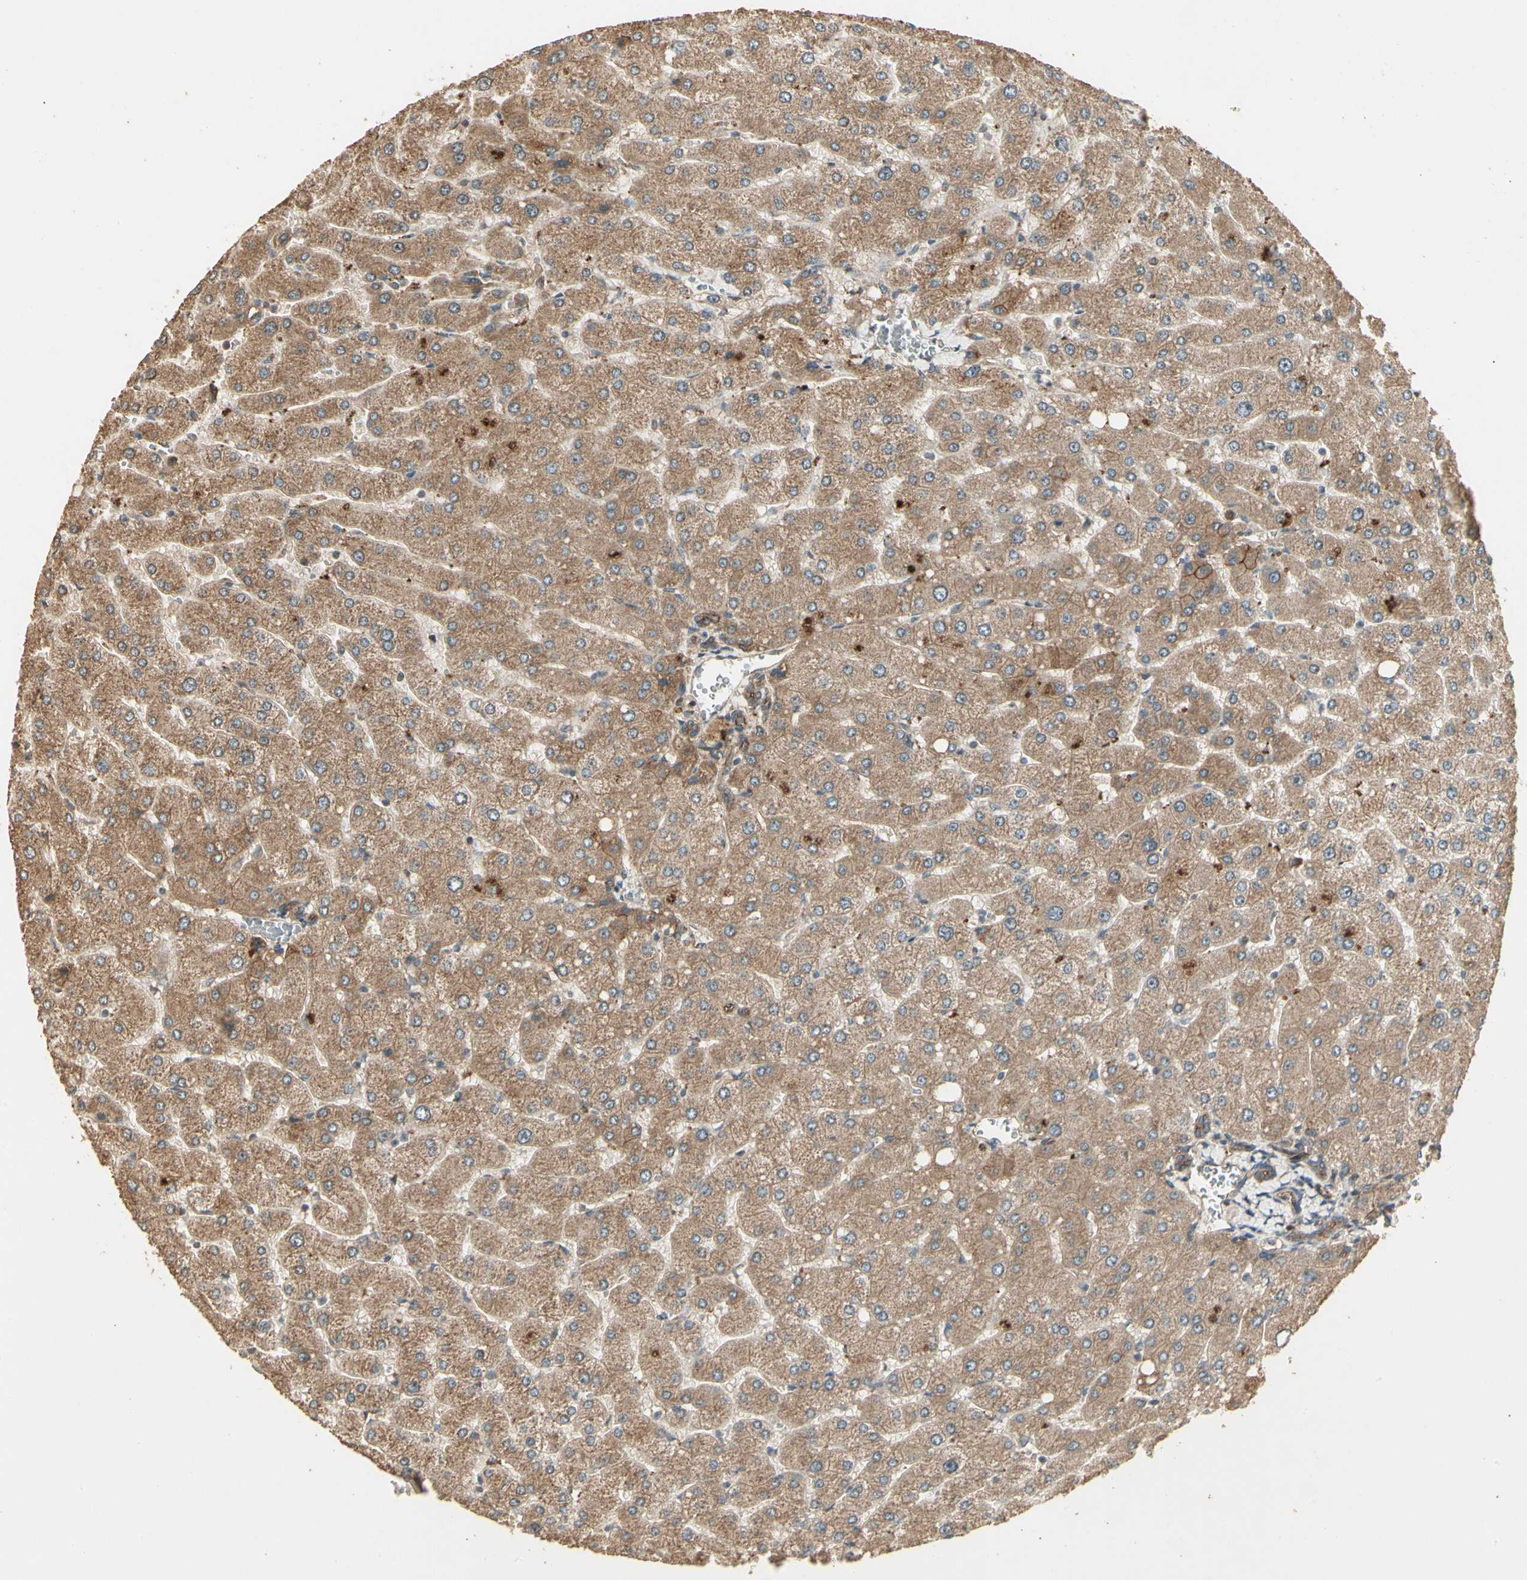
{"staining": {"intensity": "moderate", "quantity": ">75%", "location": "cytoplasmic/membranous"}, "tissue": "liver", "cell_type": "Cholangiocytes", "image_type": "normal", "snomed": [{"axis": "morphology", "description": "Normal tissue, NOS"}, {"axis": "topography", "description": "Liver"}], "caption": "An immunohistochemistry histopathology image of normal tissue is shown. Protein staining in brown highlights moderate cytoplasmic/membranous positivity in liver within cholangiocytes.", "gene": "RNF180", "patient": {"sex": "male", "age": 55}}